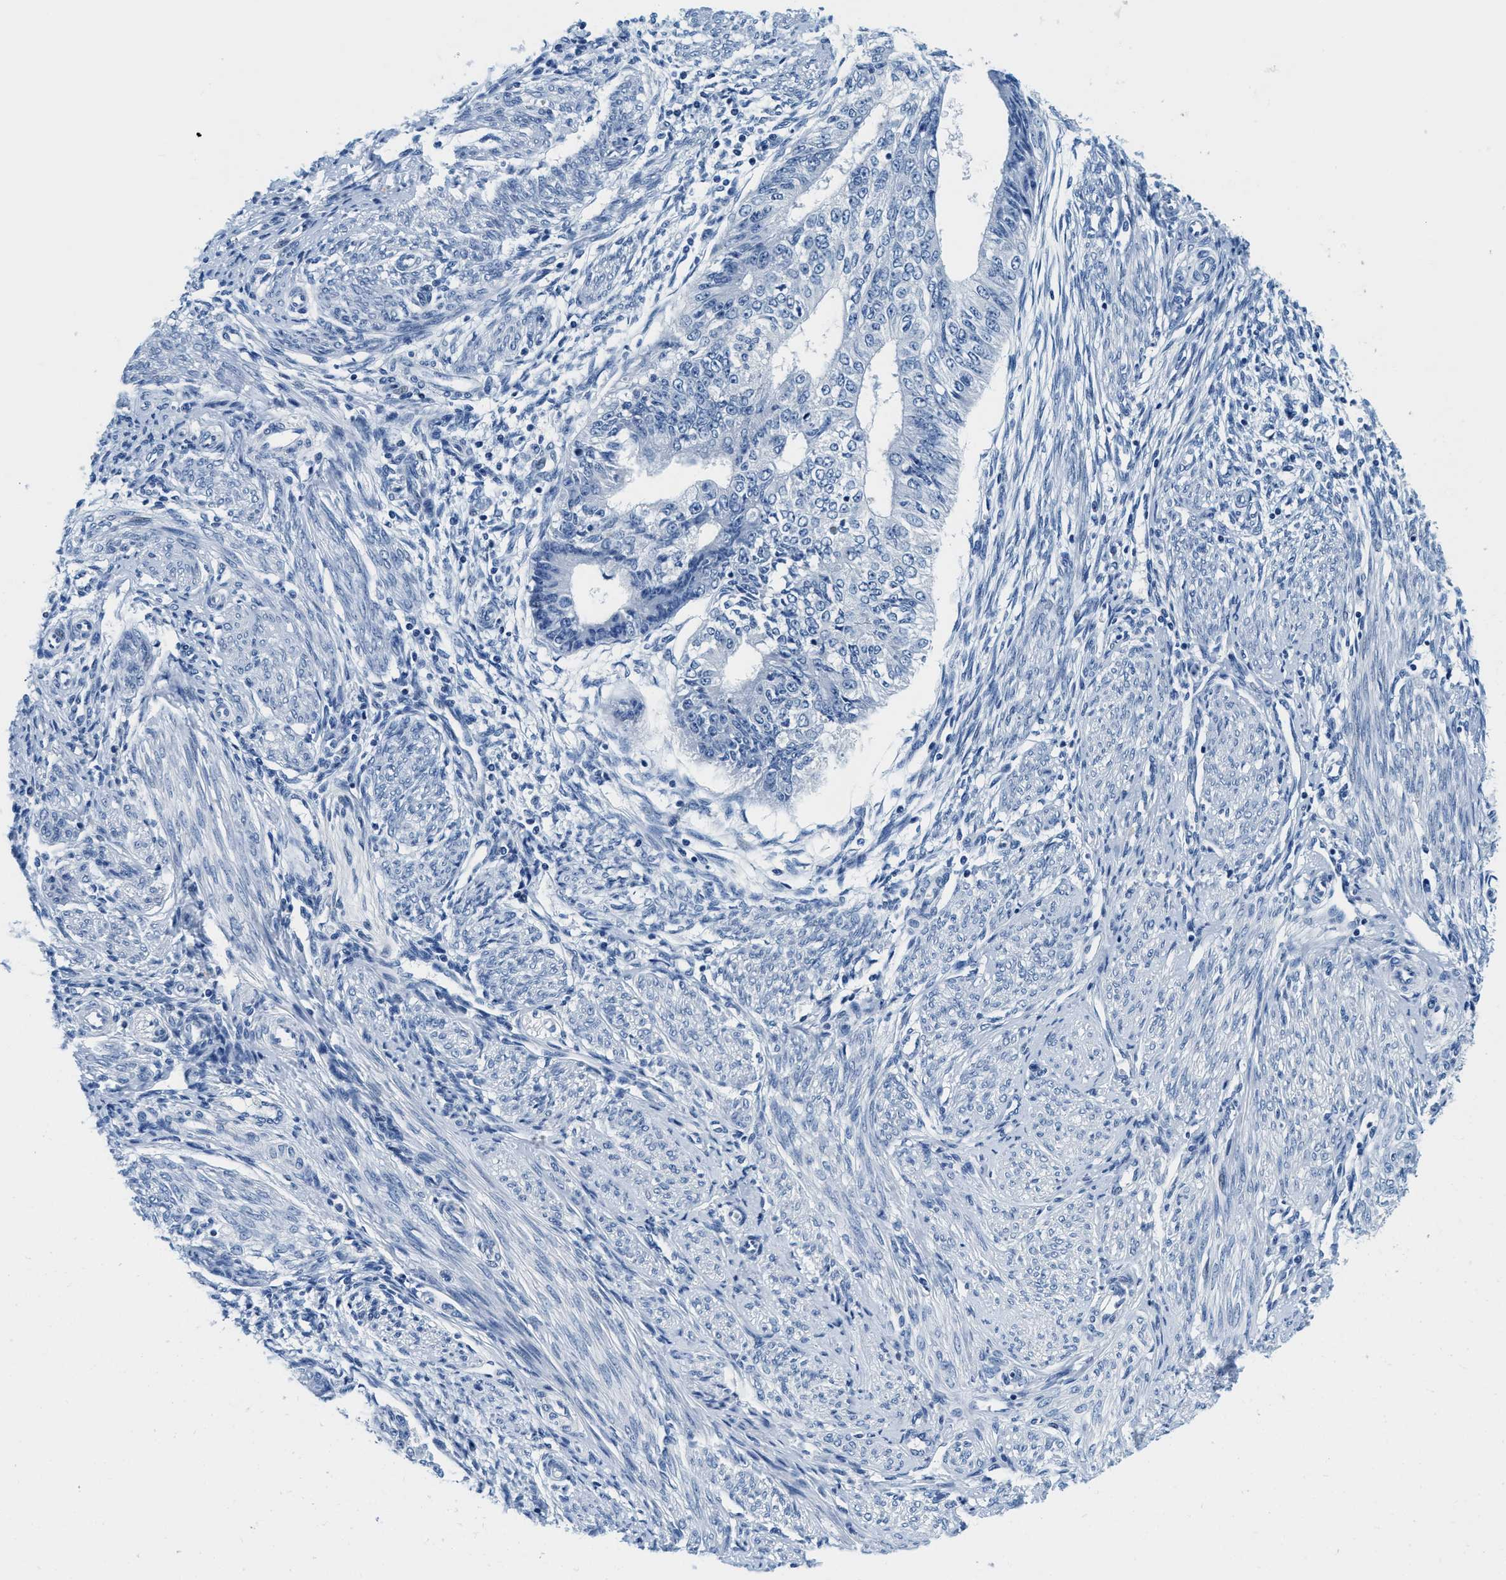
{"staining": {"intensity": "negative", "quantity": "none", "location": "none"}, "tissue": "endometrial cancer", "cell_type": "Tumor cells", "image_type": "cancer", "snomed": [{"axis": "morphology", "description": "Adenocarcinoma, NOS"}, {"axis": "topography", "description": "Endometrium"}], "caption": "This is an immunohistochemistry (IHC) histopathology image of human endometrial cancer (adenocarcinoma). There is no staining in tumor cells.", "gene": "GSTM3", "patient": {"sex": "female", "age": 32}}